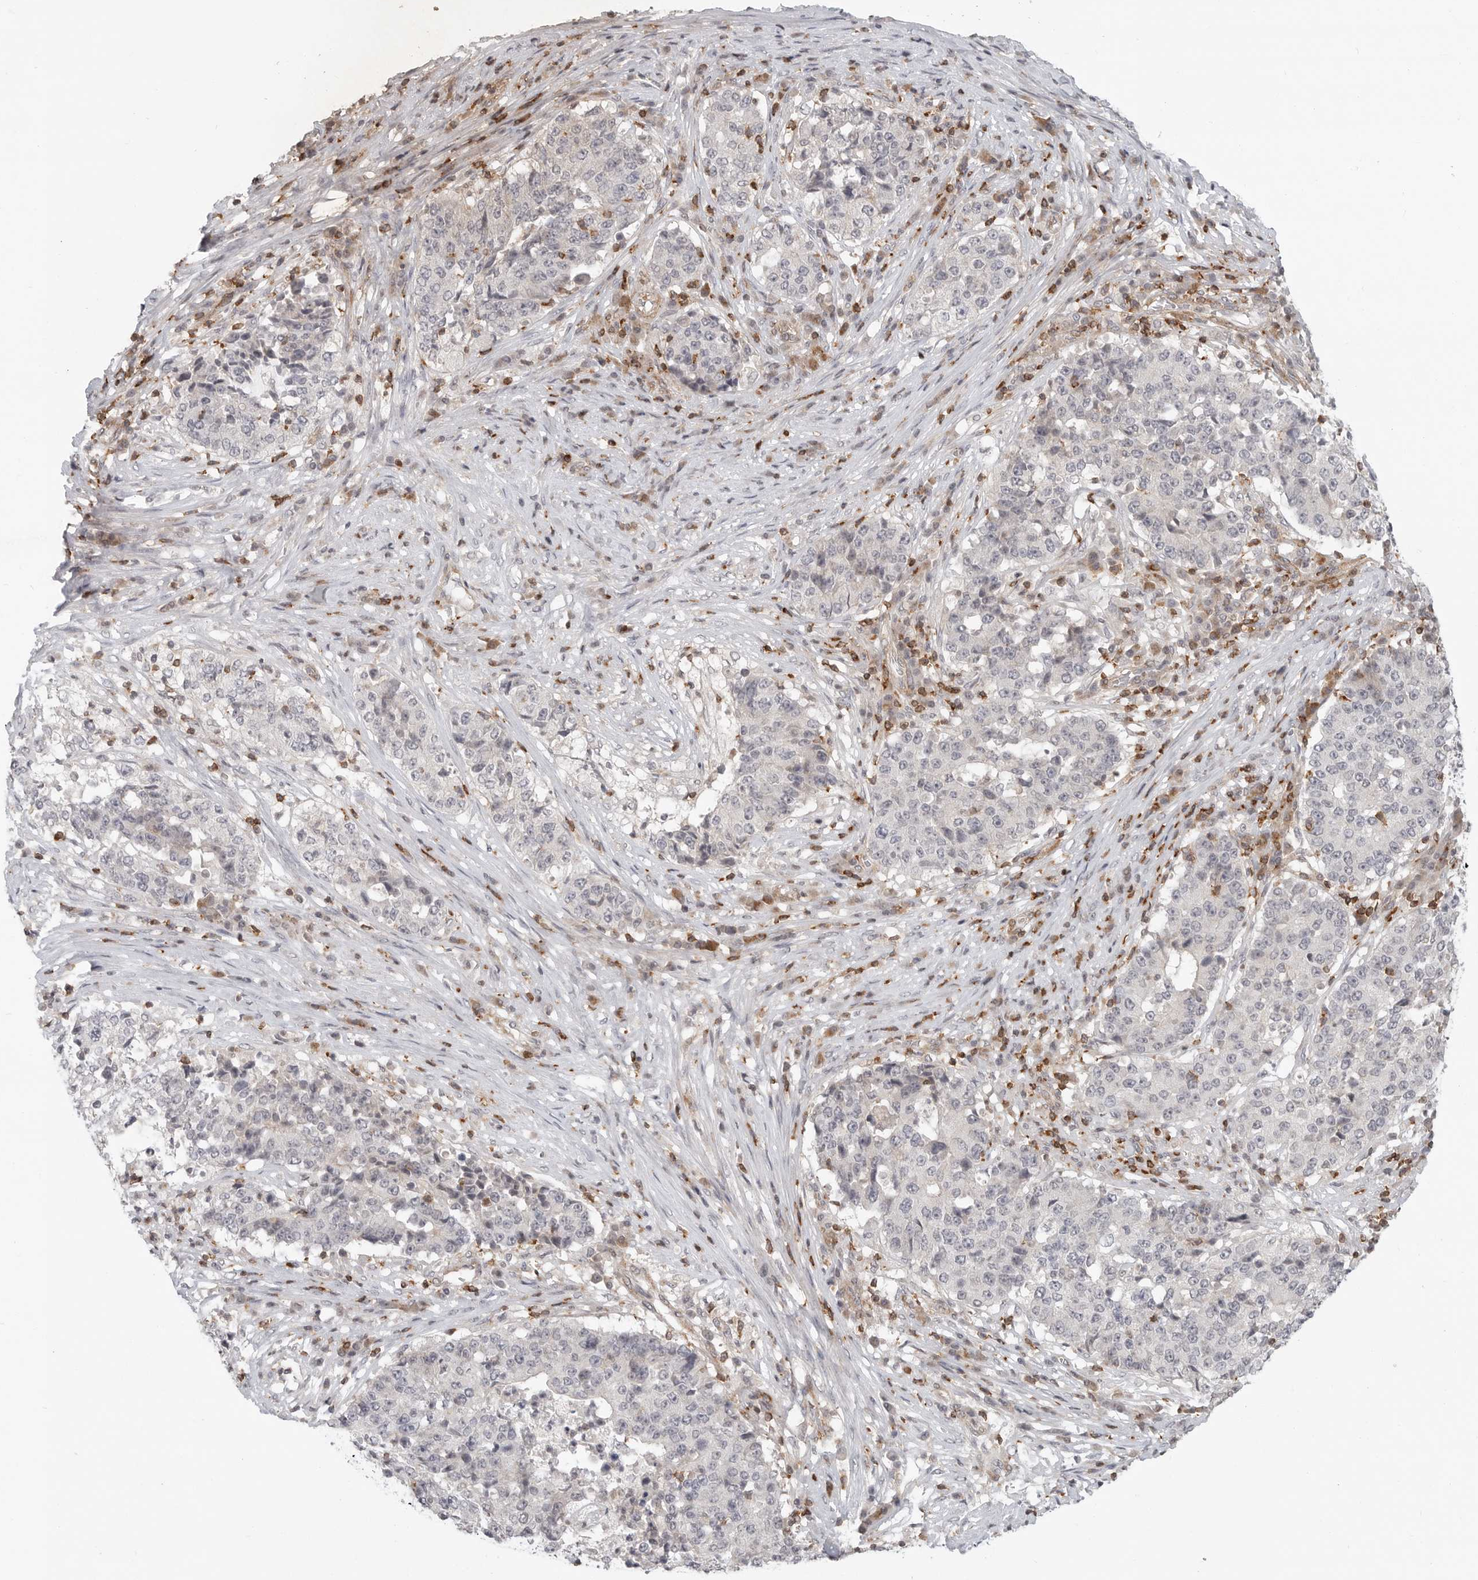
{"staining": {"intensity": "negative", "quantity": "none", "location": "none"}, "tissue": "stomach cancer", "cell_type": "Tumor cells", "image_type": "cancer", "snomed": [{"axis": "morphology", "description": "Adenocarcinoma, NOS"}, {"axis": "topography", "description": "Stomach"}], "caption": "This is an immunohistochemistry image of human stomach cancer. There is no expression in tumor cells.", "gene": "SH3KBP1", "patient": {"sex": "male", "age": 59}}